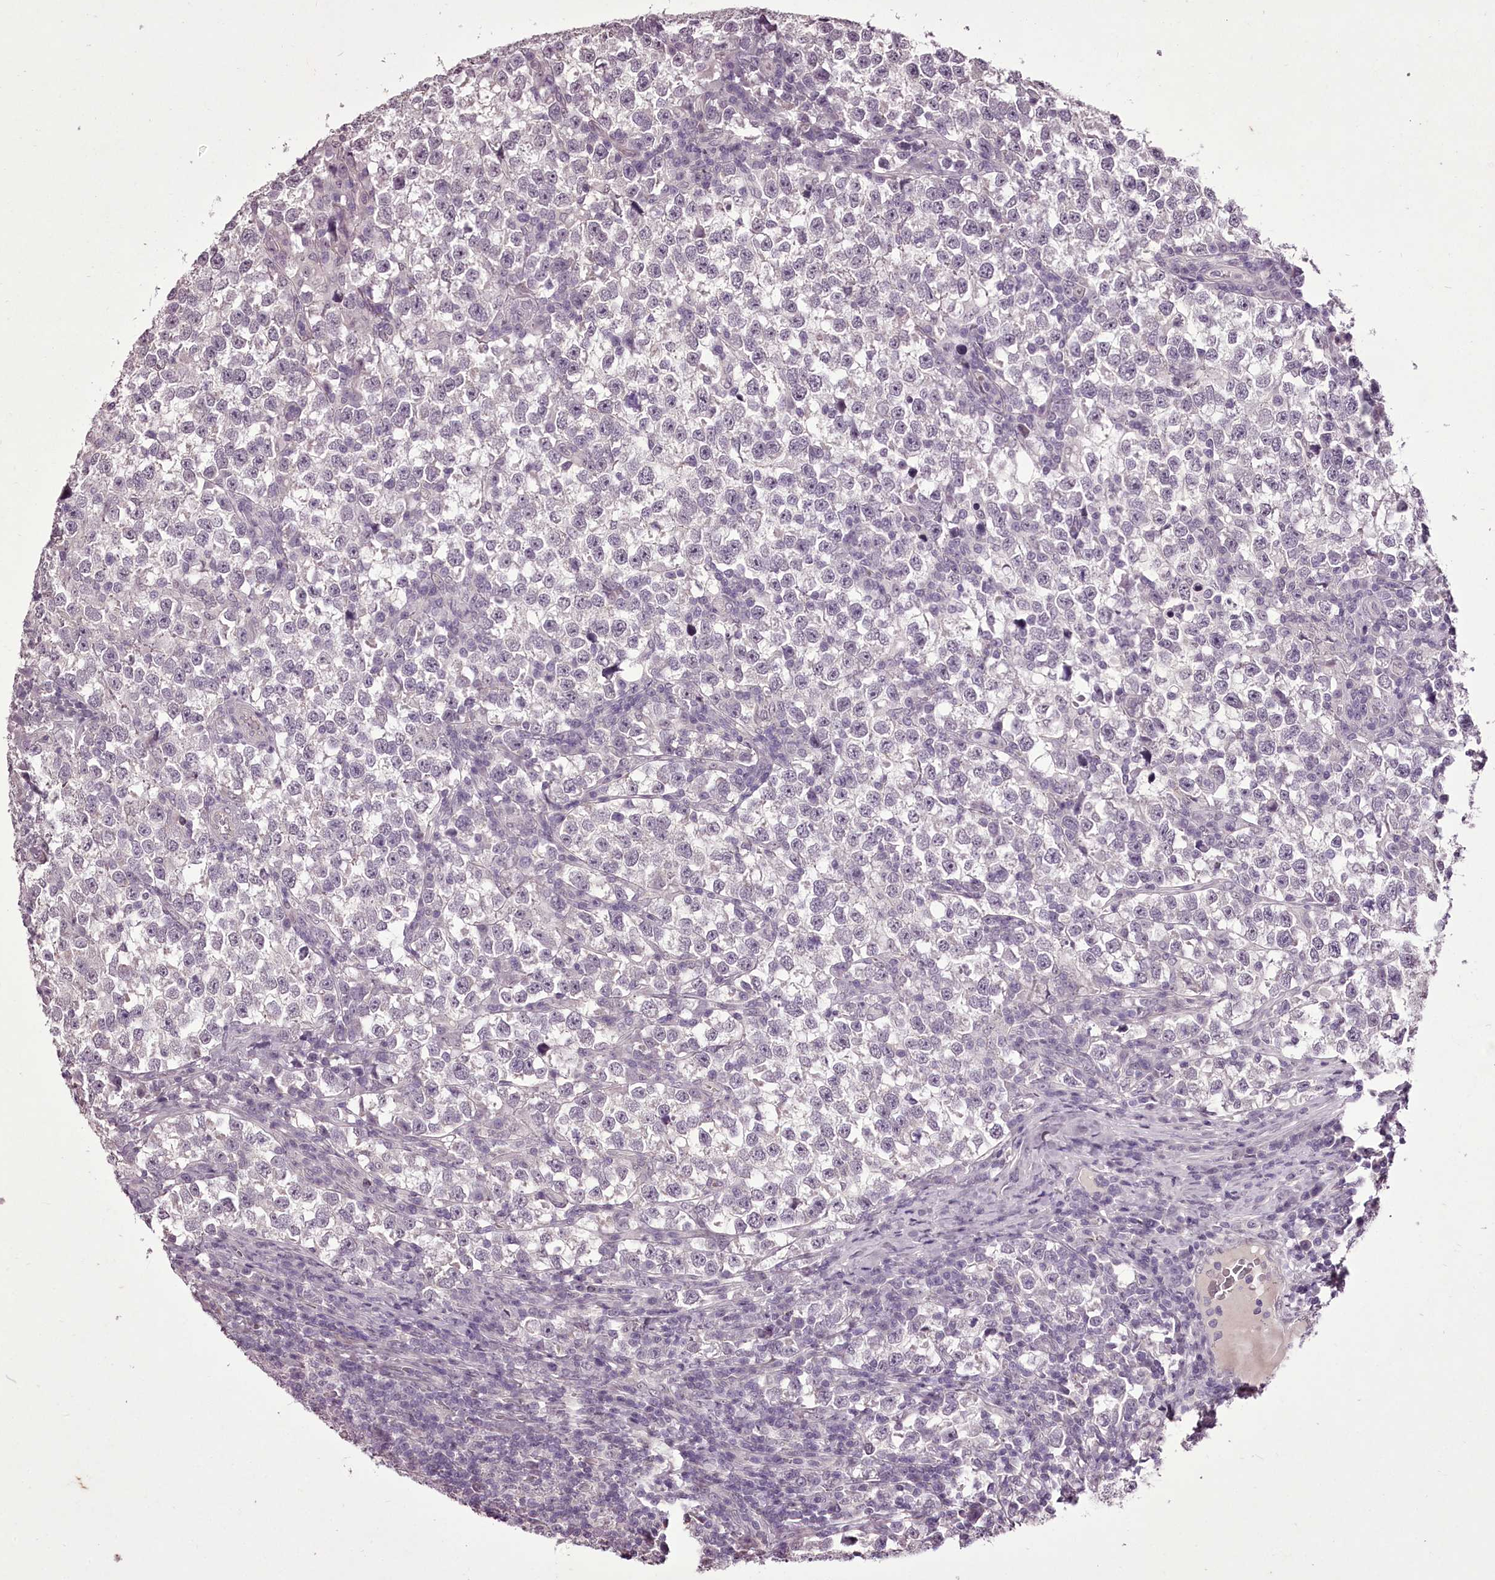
{"staining": {"intensity": "negative", "quantity": "none", "location": "none"}, "tissue": "testis cancer", "cell_type": "Tumor cells", "image_type": "cancer", "snomed": [{"axis": "morphology", "description": "Normal tissue, NOS"}, {"axis": "morphology", "description": "Seminoma, NOS"}, {"axis": "topography", "description": "Testis"}], "caption": "A high-resolution image shows immunohistochemistry staining of testis cancer, which demonstrates no significant staining in tumor cells.", "gene": "C1orf56", "patient": {"sex": "male", "age": 43}}